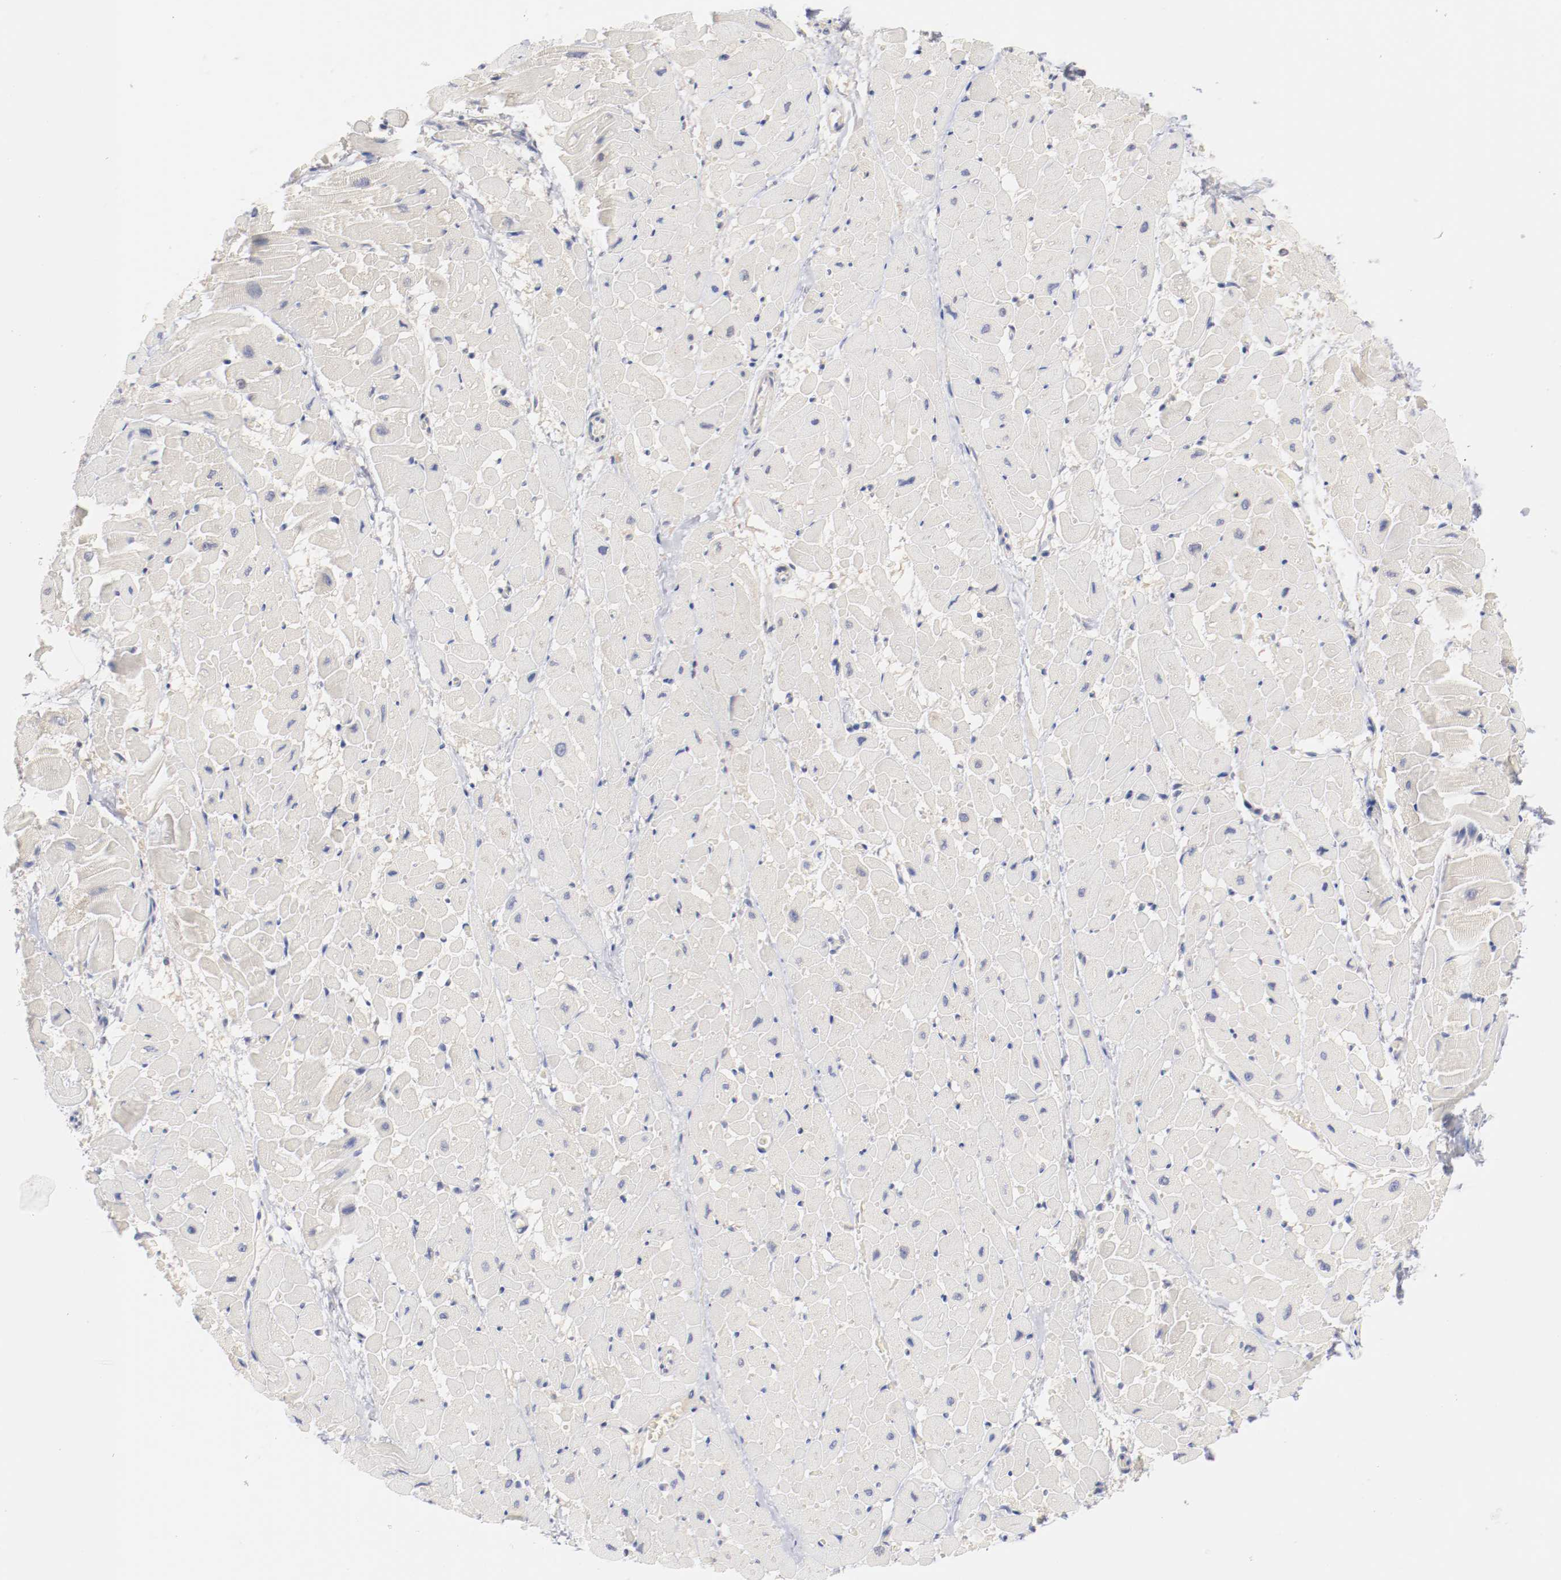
{"staining": {"intensity": "negative", "quantity": "none", "location": "none"}, "tissue": "heart muscle", "cell_type": "Cardiomyocytes", "image_type": "normal", "snomed": [{"axis": "morphology", "description": "Normal tissue, NOS"}, {"axis": "topography", "description": "Heart"}], "caption": "The micrograph demonstrates no staining of cardiomyocytes in benign heart muscle. The staining was performed using DAB to visualize the protein expression in brown, while the nuclei were stained in blue with hematoxylin (Magnification: 20x).", "gene": "SETD3", "patient": {"sex": "male", "age": 45}}